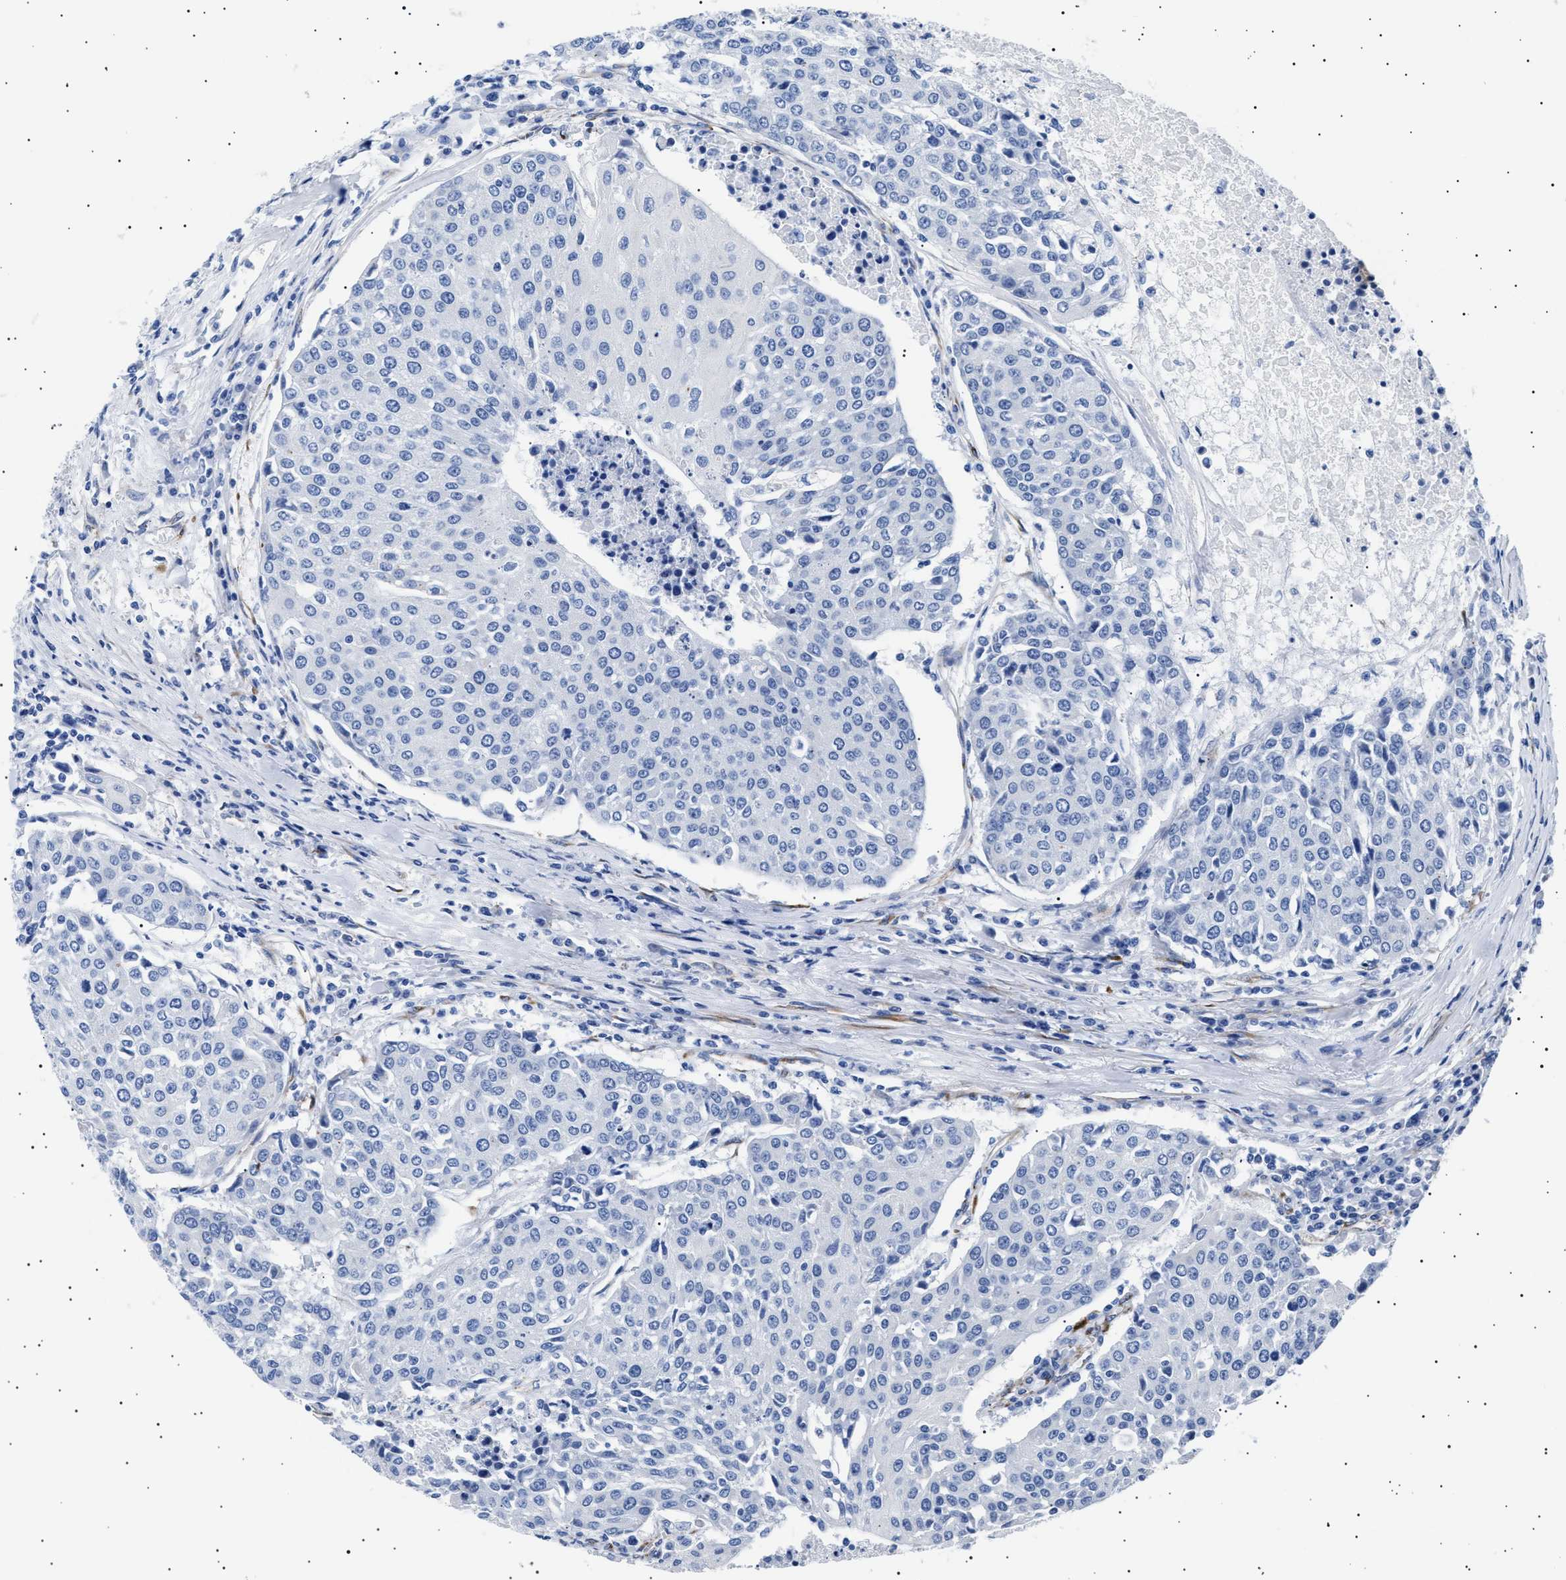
{"staining": {"intensity": "negative", "quantity": "none", "location": "none"}, "tissue": "urothelial cancer", "cell_type": "Tumor cells", "image_type": "cancer", "snomed": [{"axis": "morphology", "description": "Urothelial carcinoma, High grade"}, {"axis": "topography", "description": "Urinary bladder"}], "caption": "A high-resolution photomicrograph shows immunohistochemistry staining of urothelial cancer, which demonstrates no significant positivity in tumor cells.", "gene": "HEMGN", "patient": {"sex": "female", "age": 85}}